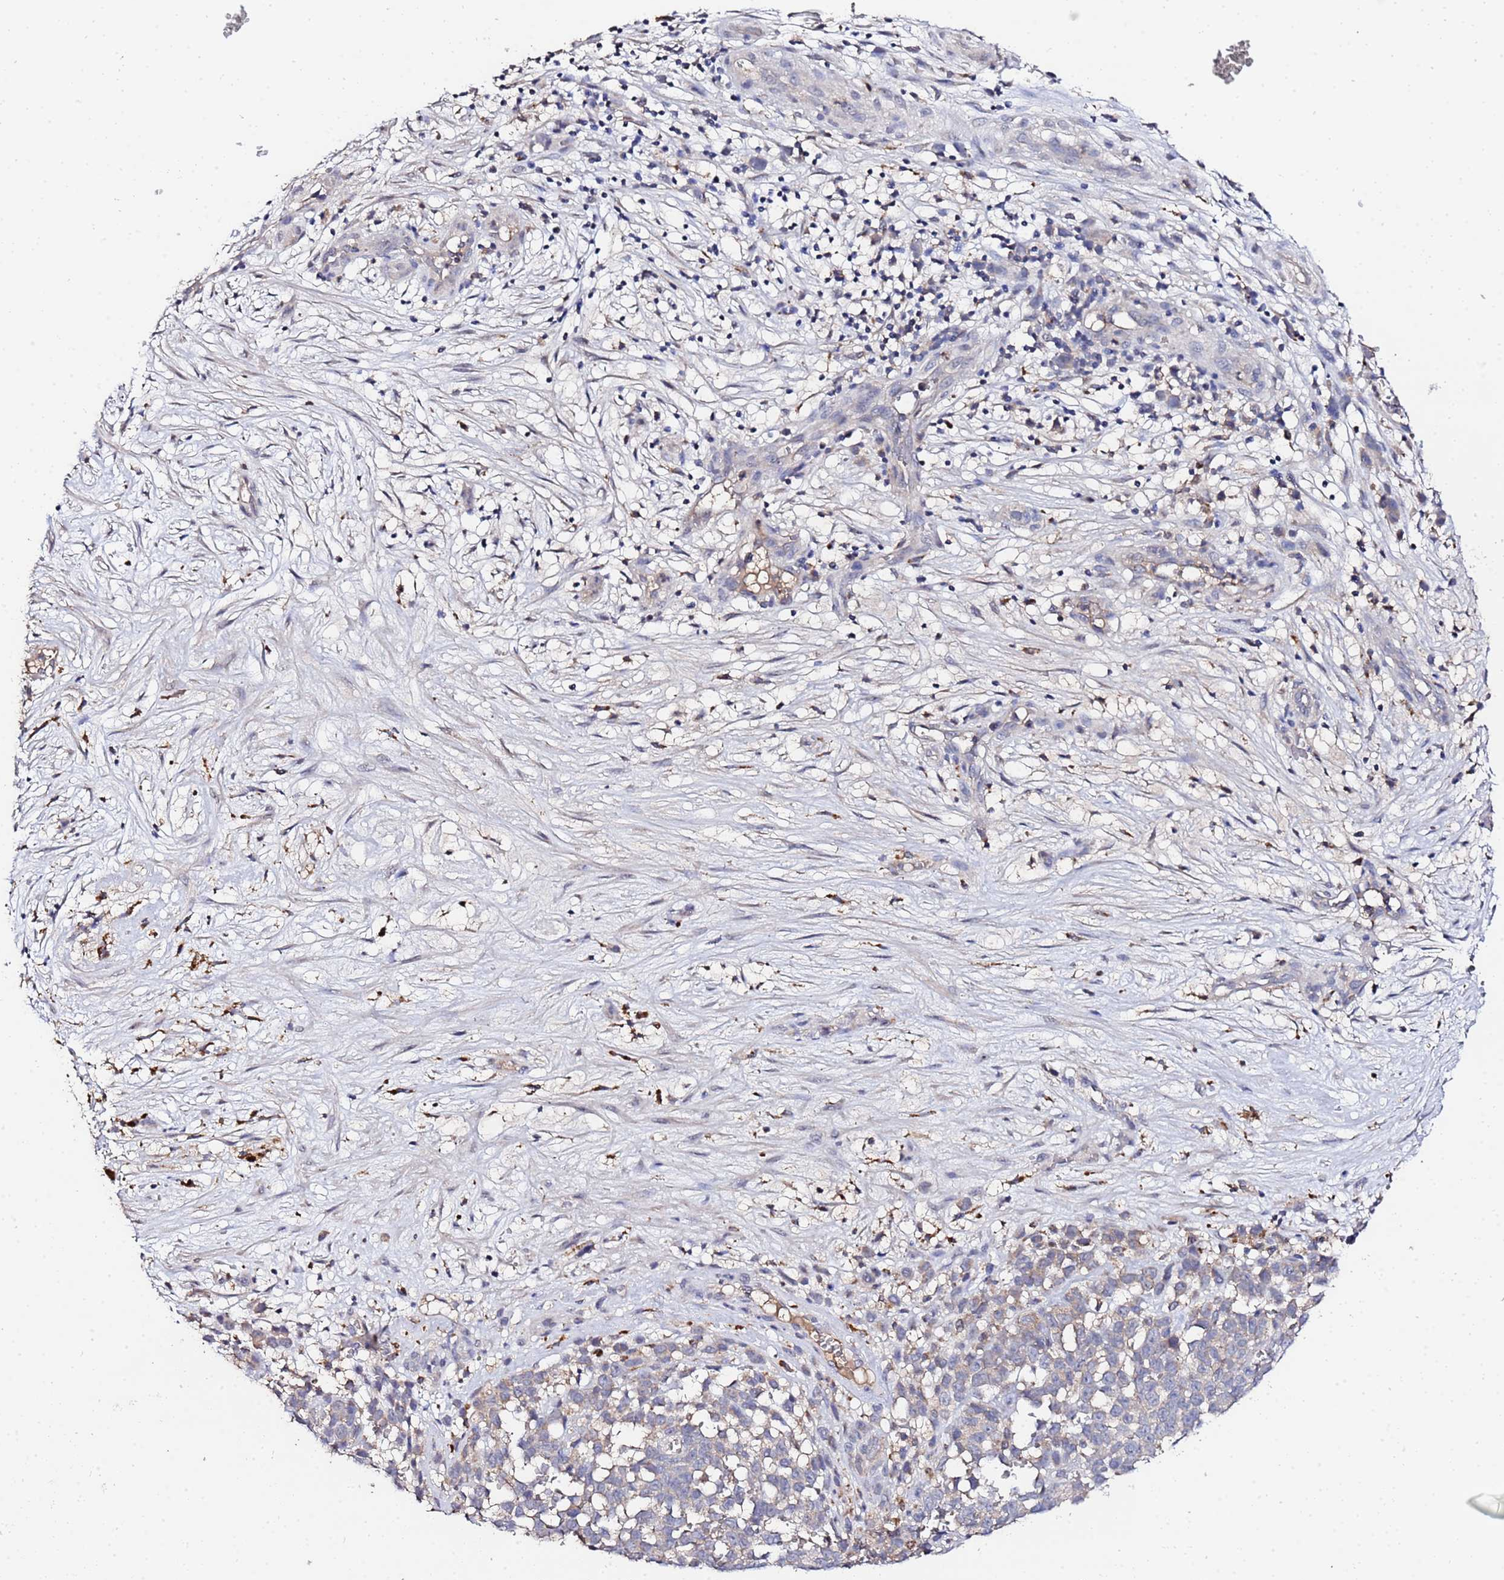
{"staining": {"intensity": "negative", "quantity": "none", "location": "none"}, "tissue": "melanoma", "cell_type": "Tumor cells", "image_type": "cancer", "snomed": [{"axis": "morphology", "description": "Malignant melanoma, NOS"}, {"axis": "topography", "description": "Nose, NOS"}], "caption": "Immunohistochemistry photomicrograph of malignant melanoma stained for a protein (brown), which displays no staining in tumor cells. (DAB immunohistochemistry, high magnification).", "gene": "TCP10L", "patient": {"sex": "female", "age": 48}}